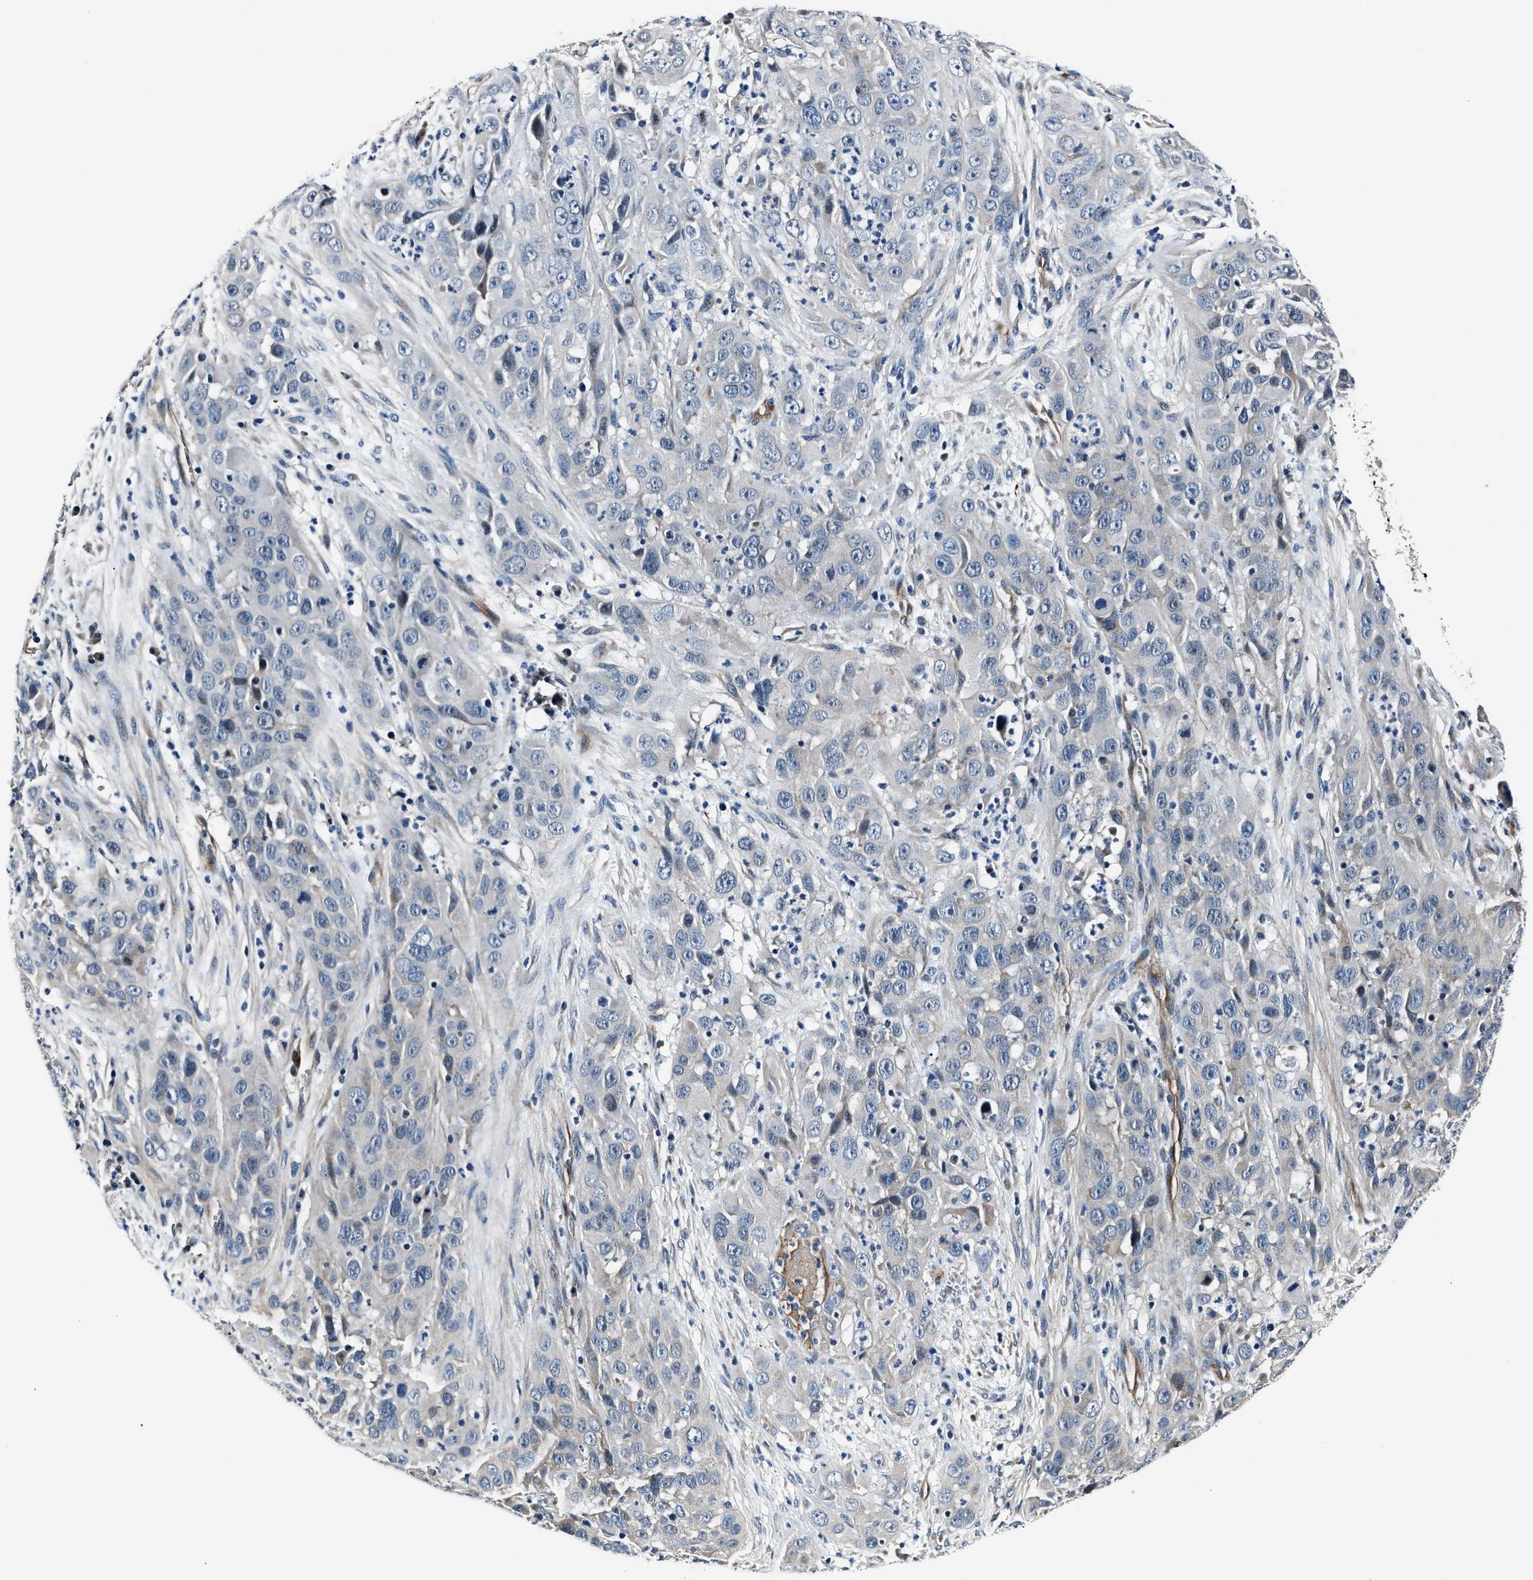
{"staining": {"intensity": "negative", "quantity": "none", "location": "none"}, "tissue": "cervical cancer", "cell_type": "Tumor cells", "image_type": "cancer", "snomed": [{"axis": "morphology", "description": "Squamous cell carcinoma, NOS"}, {"axis": "topography", "description": "Cervix"}], "caption": "This is a micrograph of IHC staining of squamous cell carcinoma (cervical), which shows no staining in tumor cells. The staining was performed using DAB to visualize the protein expression in brown, while the nuclei were stained in blue with hematoxylin (Magnification: 20x).", "gene": "MPDZ", "patient": {"sex": "female", "age": 32}}